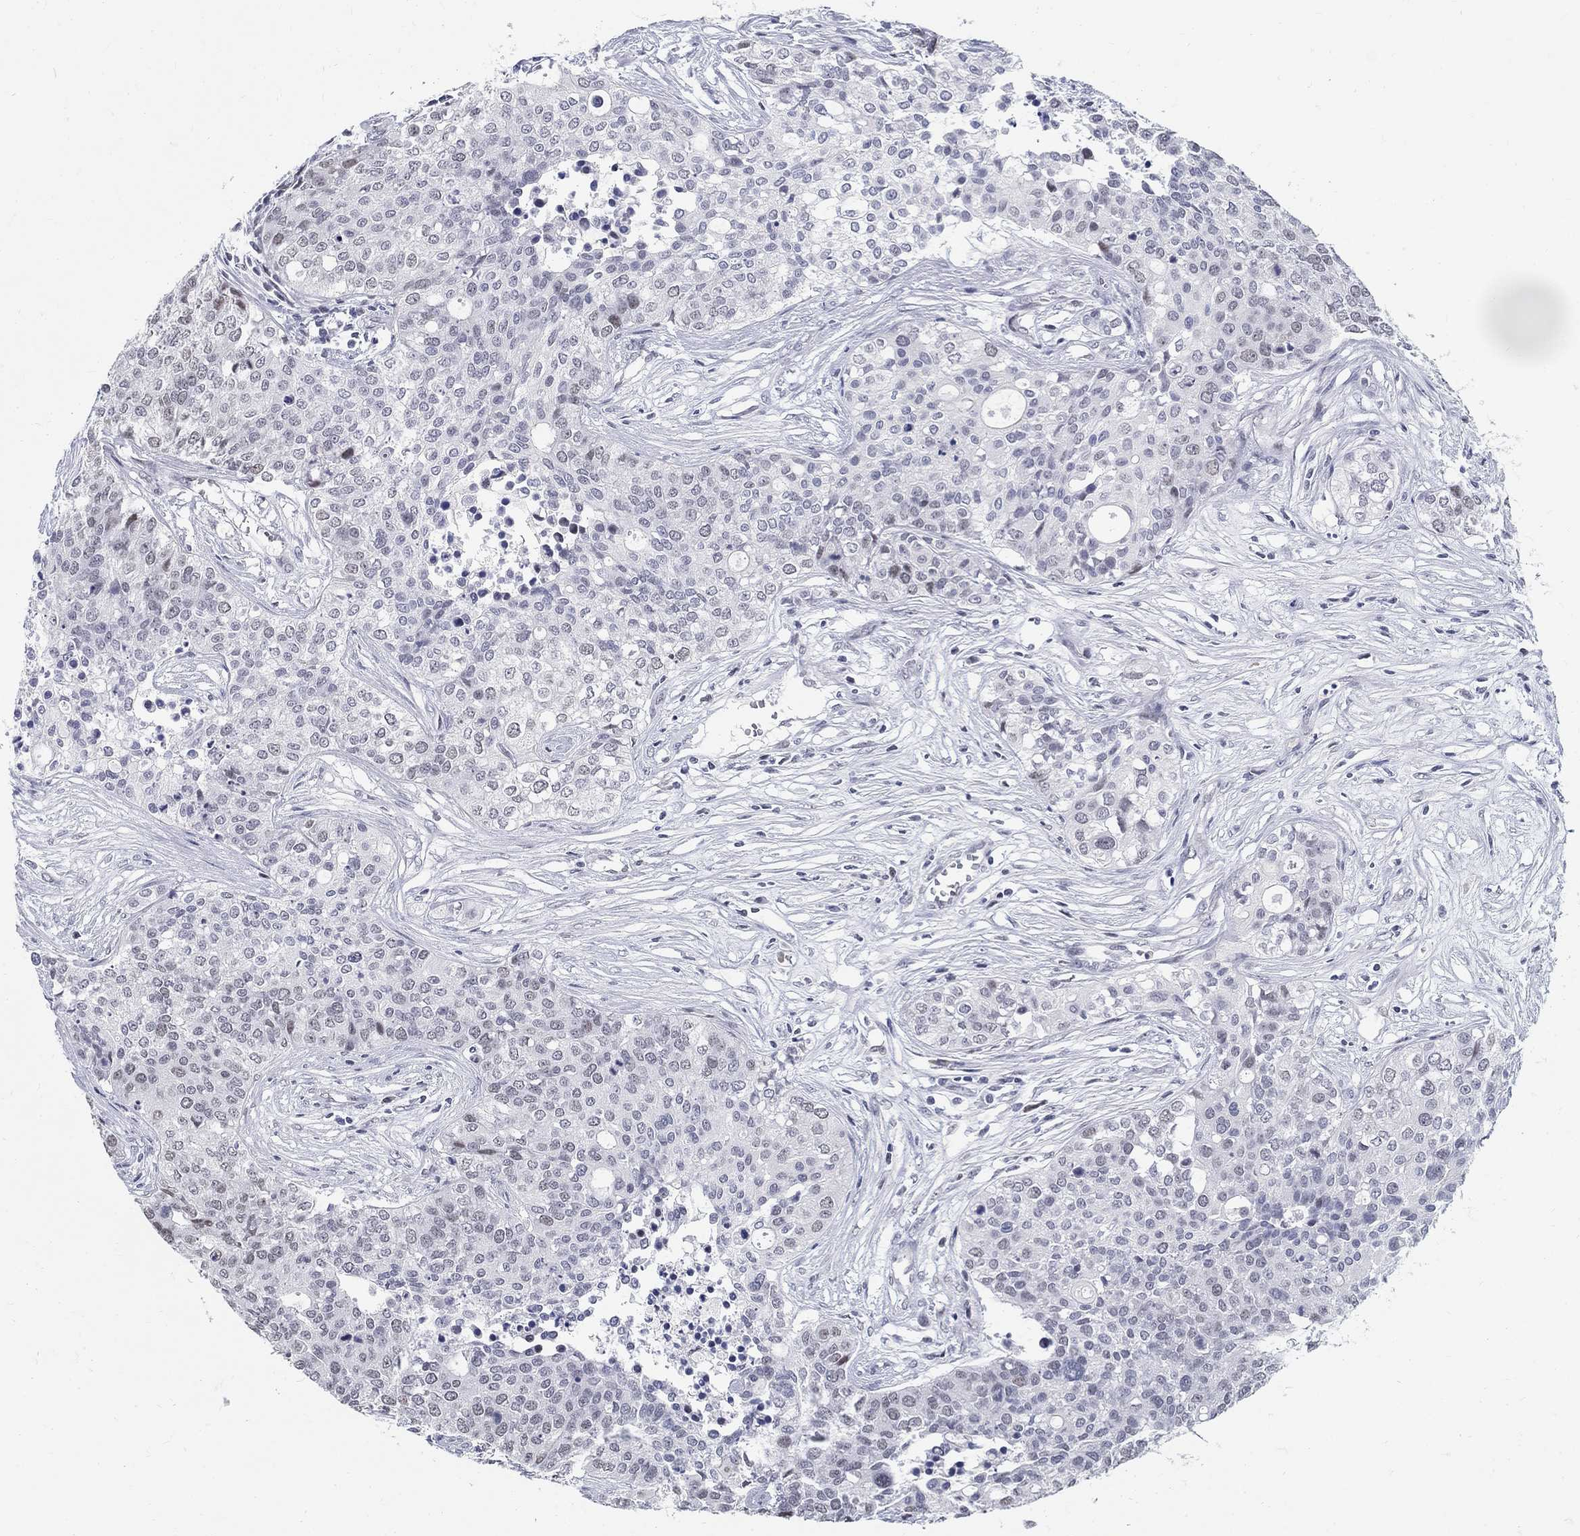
{"staining": {"intensity": "moderate", "quantity": "<25%", "location": "nuclear"}, "tissue": "carcinoid", "cell_type": "Tumor cells", "image_type": "cancer", "snomed": [{"axis": "morphology", "description": "Carcinoid, malignant, NOS"}, {"axis": "topography", "description": "Colon"}], "caption": "High-power microscopy captured an immunohistochemistry photomicrograph of carcinoid, revealing moderate nuclear expression in about <25% of tumor cells.", "gene": "BHLHE22", "patient": {"sex": "male", "age": 81}}